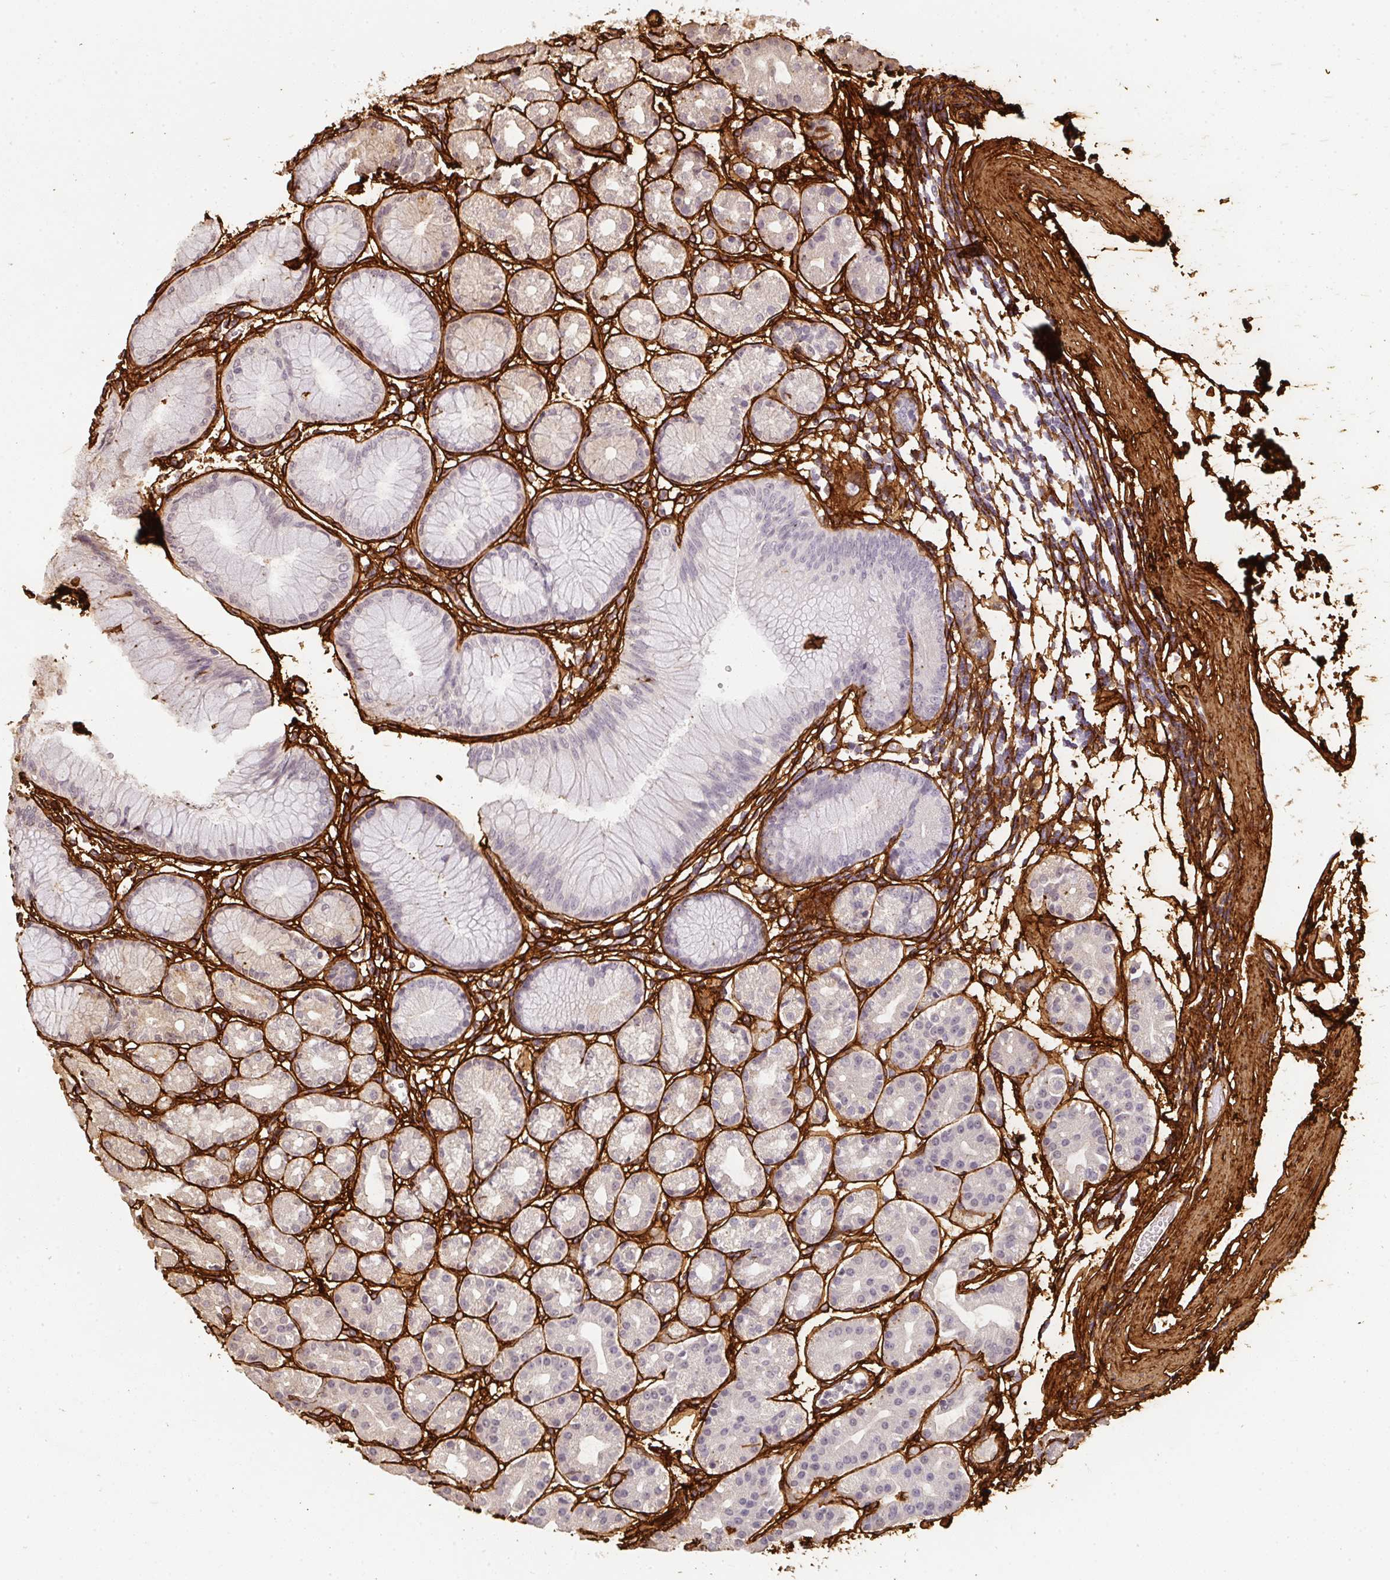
{"staining": {"intensity": "weak", "quantity": "<25%", "location": "cytoplasmic/membranous"}, "tissue": "stomach", "cell_type": "Glandular cells", "image_type": "normal", "snomed": [{"axis": "morphology", "description": "Normal tissue, NOS"}, {"axis": "topography", "description": "Stomach"}], "caption": "This is an immunohistochemistry (IHC) photomicrograph of normal human stomach. There is no staining in glandular cells.", "gene": "COL3A1", "patient": {"sex": "female", "age": 57}}